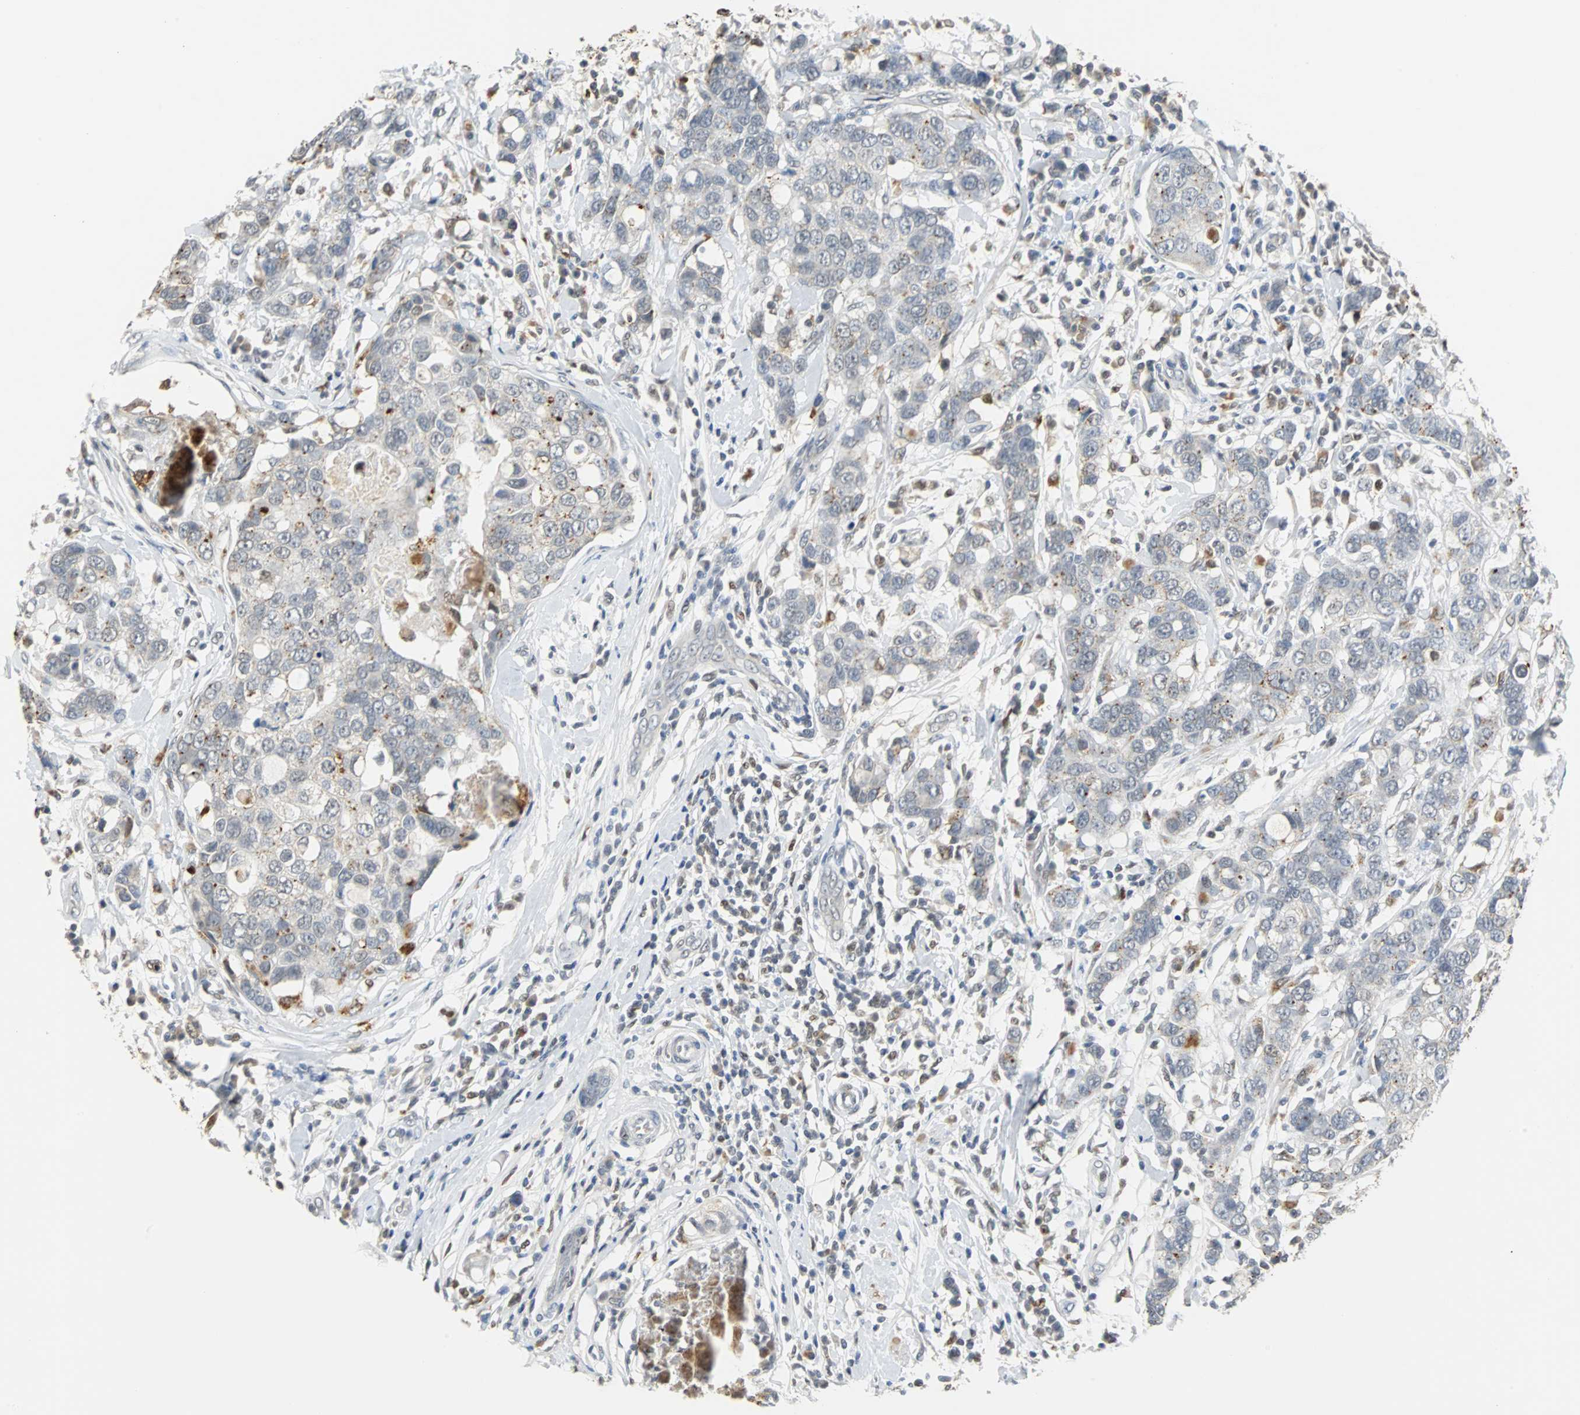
{"staining": {"intensity": "moderate", "quantity": "<25%", "location": "cytoplasmic/membranous"}, "tissue": "breast cancer", "cell_type": "Tumor cells", "image_type": "cancer", "snomed": [{"axis": "morphology", "description": "Duct carcinoma"}, {"axis": "topography", "description": "Breast"}], "caption": "Human breast cancer (infiltrating ductal carcinoma) stained with a brown dye exhibits moderate cytoplasmic/membranous positive positivity in about <25% of tumor cells.", "gene": "HLX", "patient": {"sex": "female", "age": 27}}